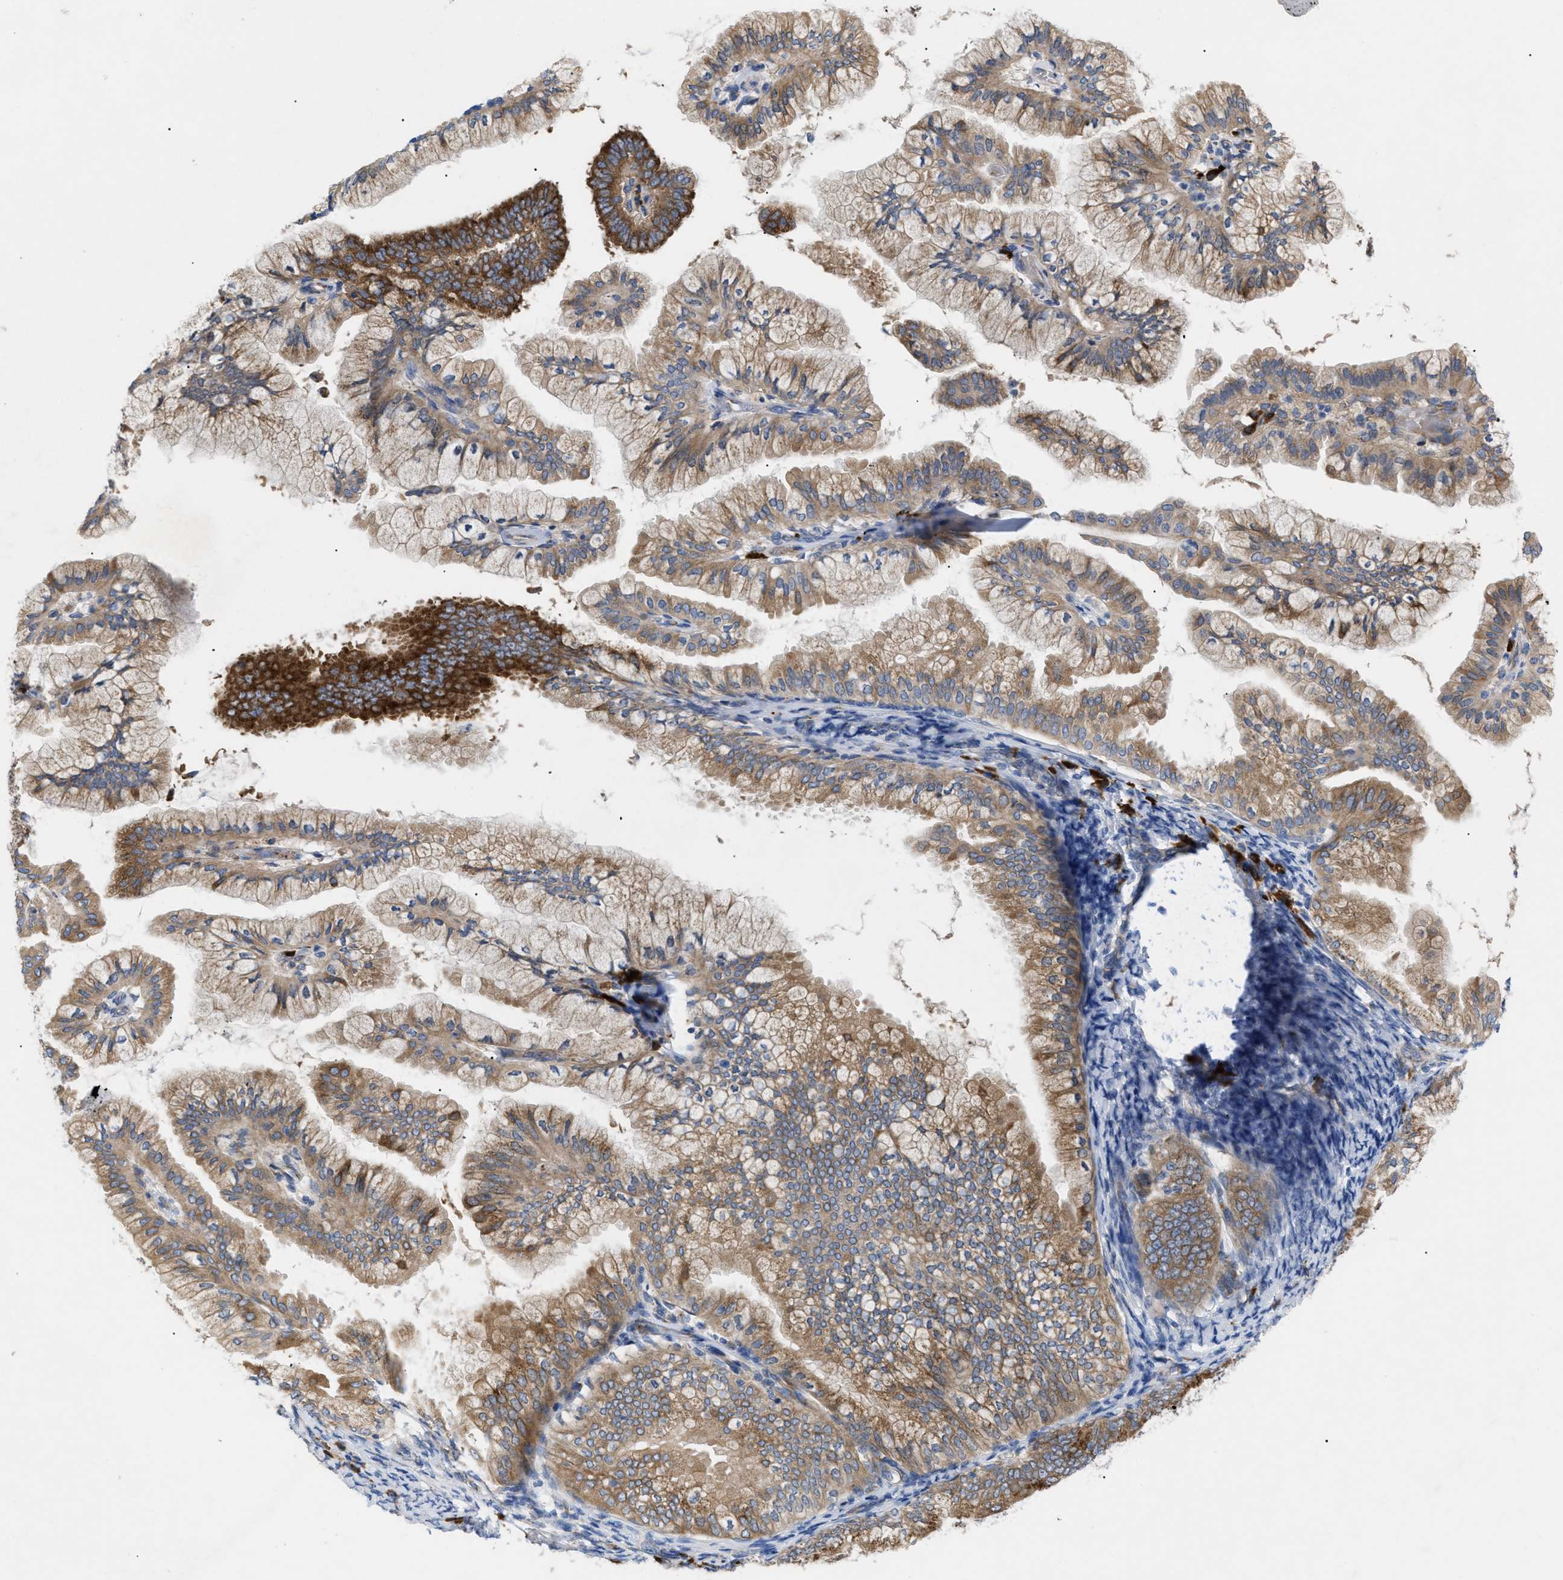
{"staining": {"intensity": "moderate", "quantity": ">75%", "location": "cytoplasmic/membranous"}, "tissue": "endometrial cancer", "cell_type": "Tumor cells", "image_type": "cancer", "snomed": [{"axis": "morphology", "description": "Adenocarcinoma, NOS"}, {"axis": "topography", "description": "Endometrium"}], "caption": "This histopathology image displays endometrial cancer stained with IHC to label a protein in brown. The cytoplasmic/membranous of tumor cells show moderate positivity for the protein. Nuclei are counter-stained blue.", "gene": "SLC50A1", "patient": {"sex": "female", "age": 63}}